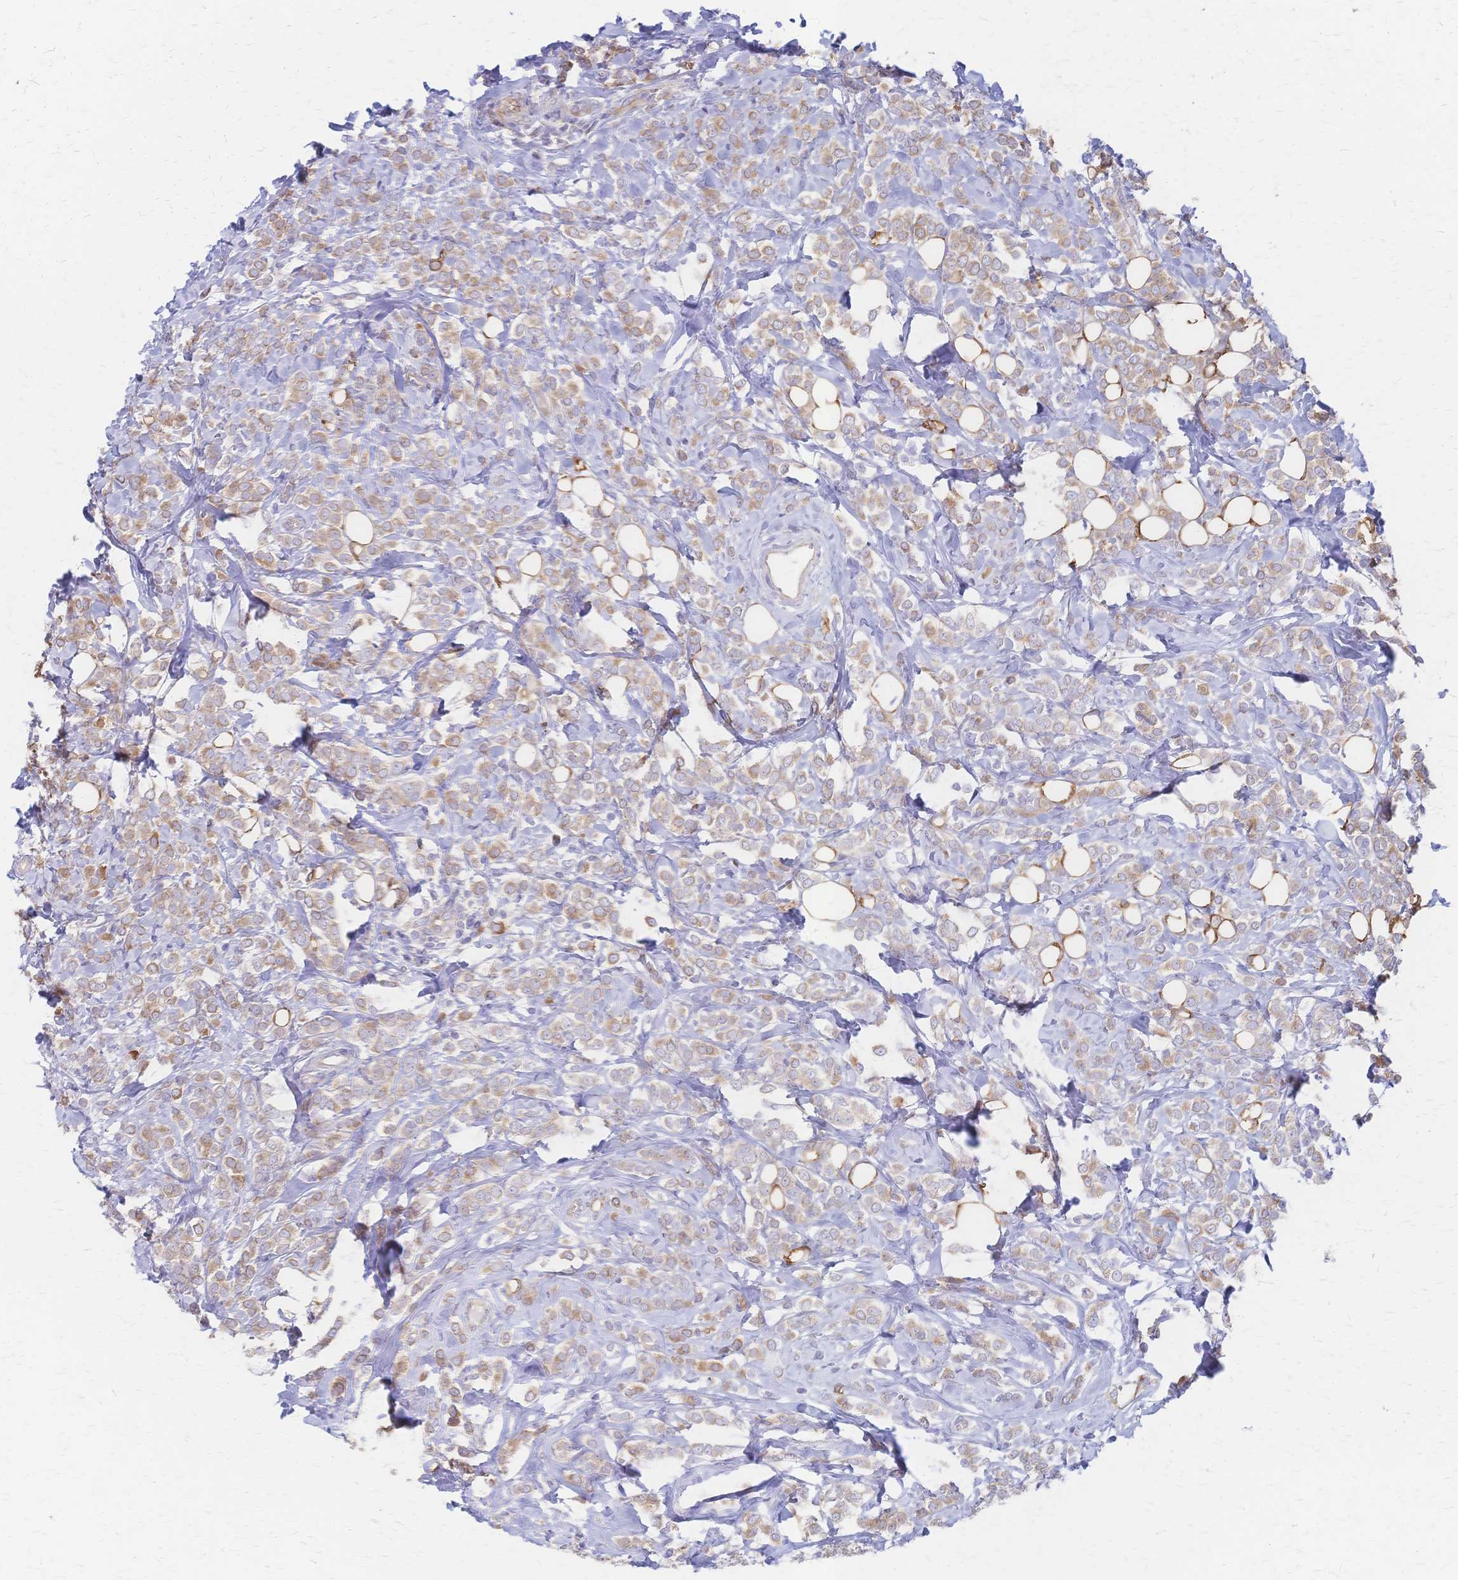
{"staining": {"intensity": "weak", "quantity": ">75%", "location": "cytoplasmic/membranous"}, "tissue": "breast cancer", "cell_type": "Tumor cells", "image_type": "cancer", "snomed": [{"axis": "morphology", "description": "Lobular carcinoma"}, {"axis": "topography", "description": "Breast"}], "caption": "Tumor cells reveal low levels of weak cytoplasmic/membranous staining in approximately >75% of cells in human breast cancer. (Stains: DAB (3,3'-diaminobenzidine) in brown, nuclei in blue, Microscopy: brightfield microscopy at high magnification).", "gene": "CYB5A", "patient": {"sex": "female", "age": 49}}